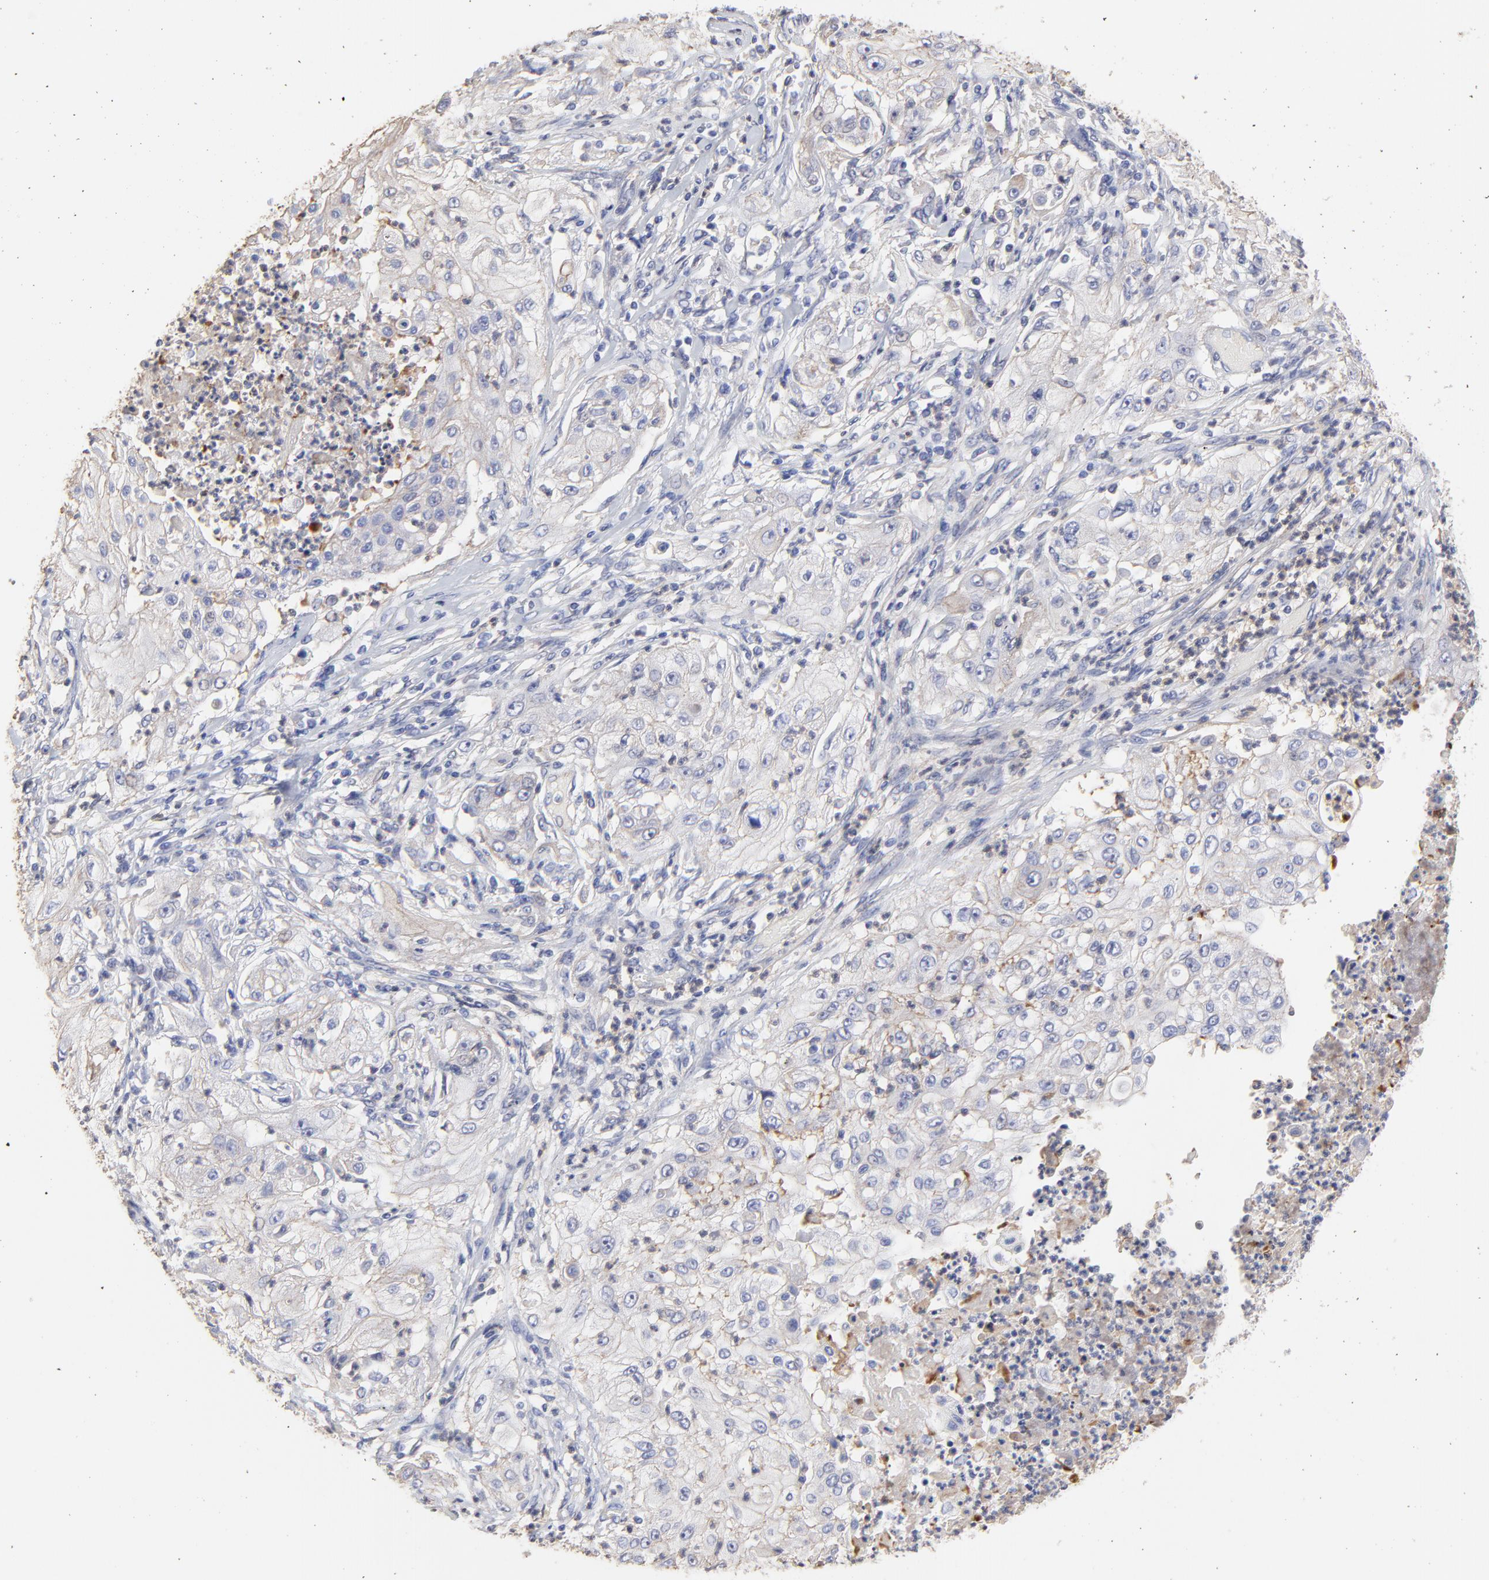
{"staining": {"intensity": "negative", "quantity": "none", "location": "none"}, "tissue": "lung cancer", "cell_type": "Tumor cells", "image_type": "cancer", "snomed": [{"axis": "morphology", "description": "Inflammation, NOS"}, {"axis": "morphology", "description": "Squamous cell carcinoma, NOS"}, {"axis": "topography", "description": "Lymph node"}, {"axis": "topography", "description": "Soft tissue"}, {"axis": "topography", "description": "Lung"}], "caption": "Photomicrograph shows no protein staining in tumor cells of lung squamous cell carcinoma tissue.", "gene": "LRCH2", "patient": {"sex": "male", "age": 66}}